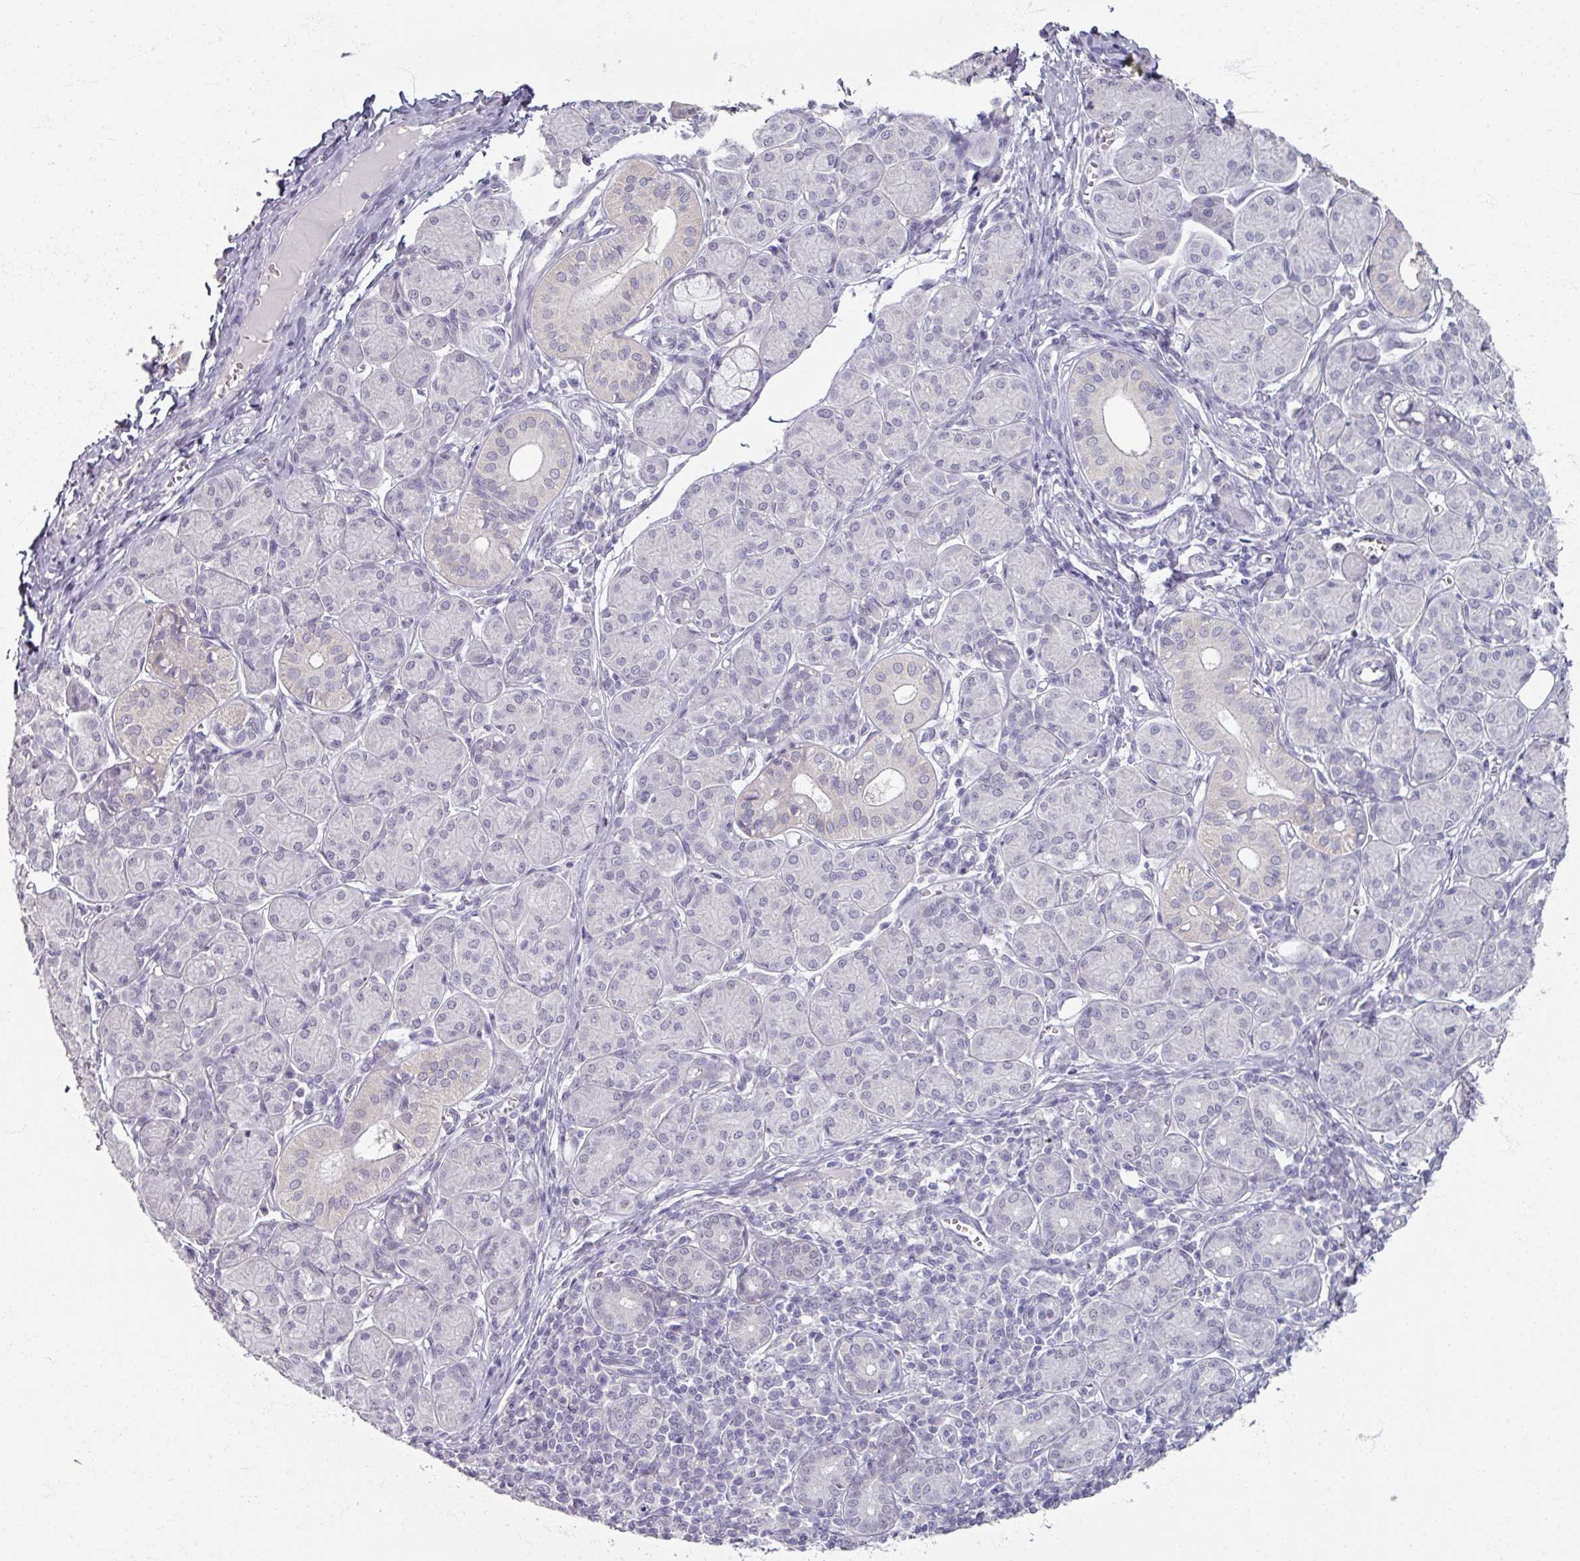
{"staining": {"intensity": "negative", "quantity": "none", "location": "none"}, "tissue": "salivary gland", "cell_type": "Glandular cells", "image_type": "normal", "snomed": [{"axis": "morphology", "description": "Normal tissue, NOS"}, {"axis": "morphology", "description": "Inflammation, NOS"}, {"axis": "topography", "description": "Lymph node"}, {"axis": "topography", "description": "Salivary gland"}], "caption": "DAB immunohistochemical staining of benign salivary gland displays no significant staining in glandular cells.", "gene": "SOX11", "patient": {"sex": "male", "age": 3}}